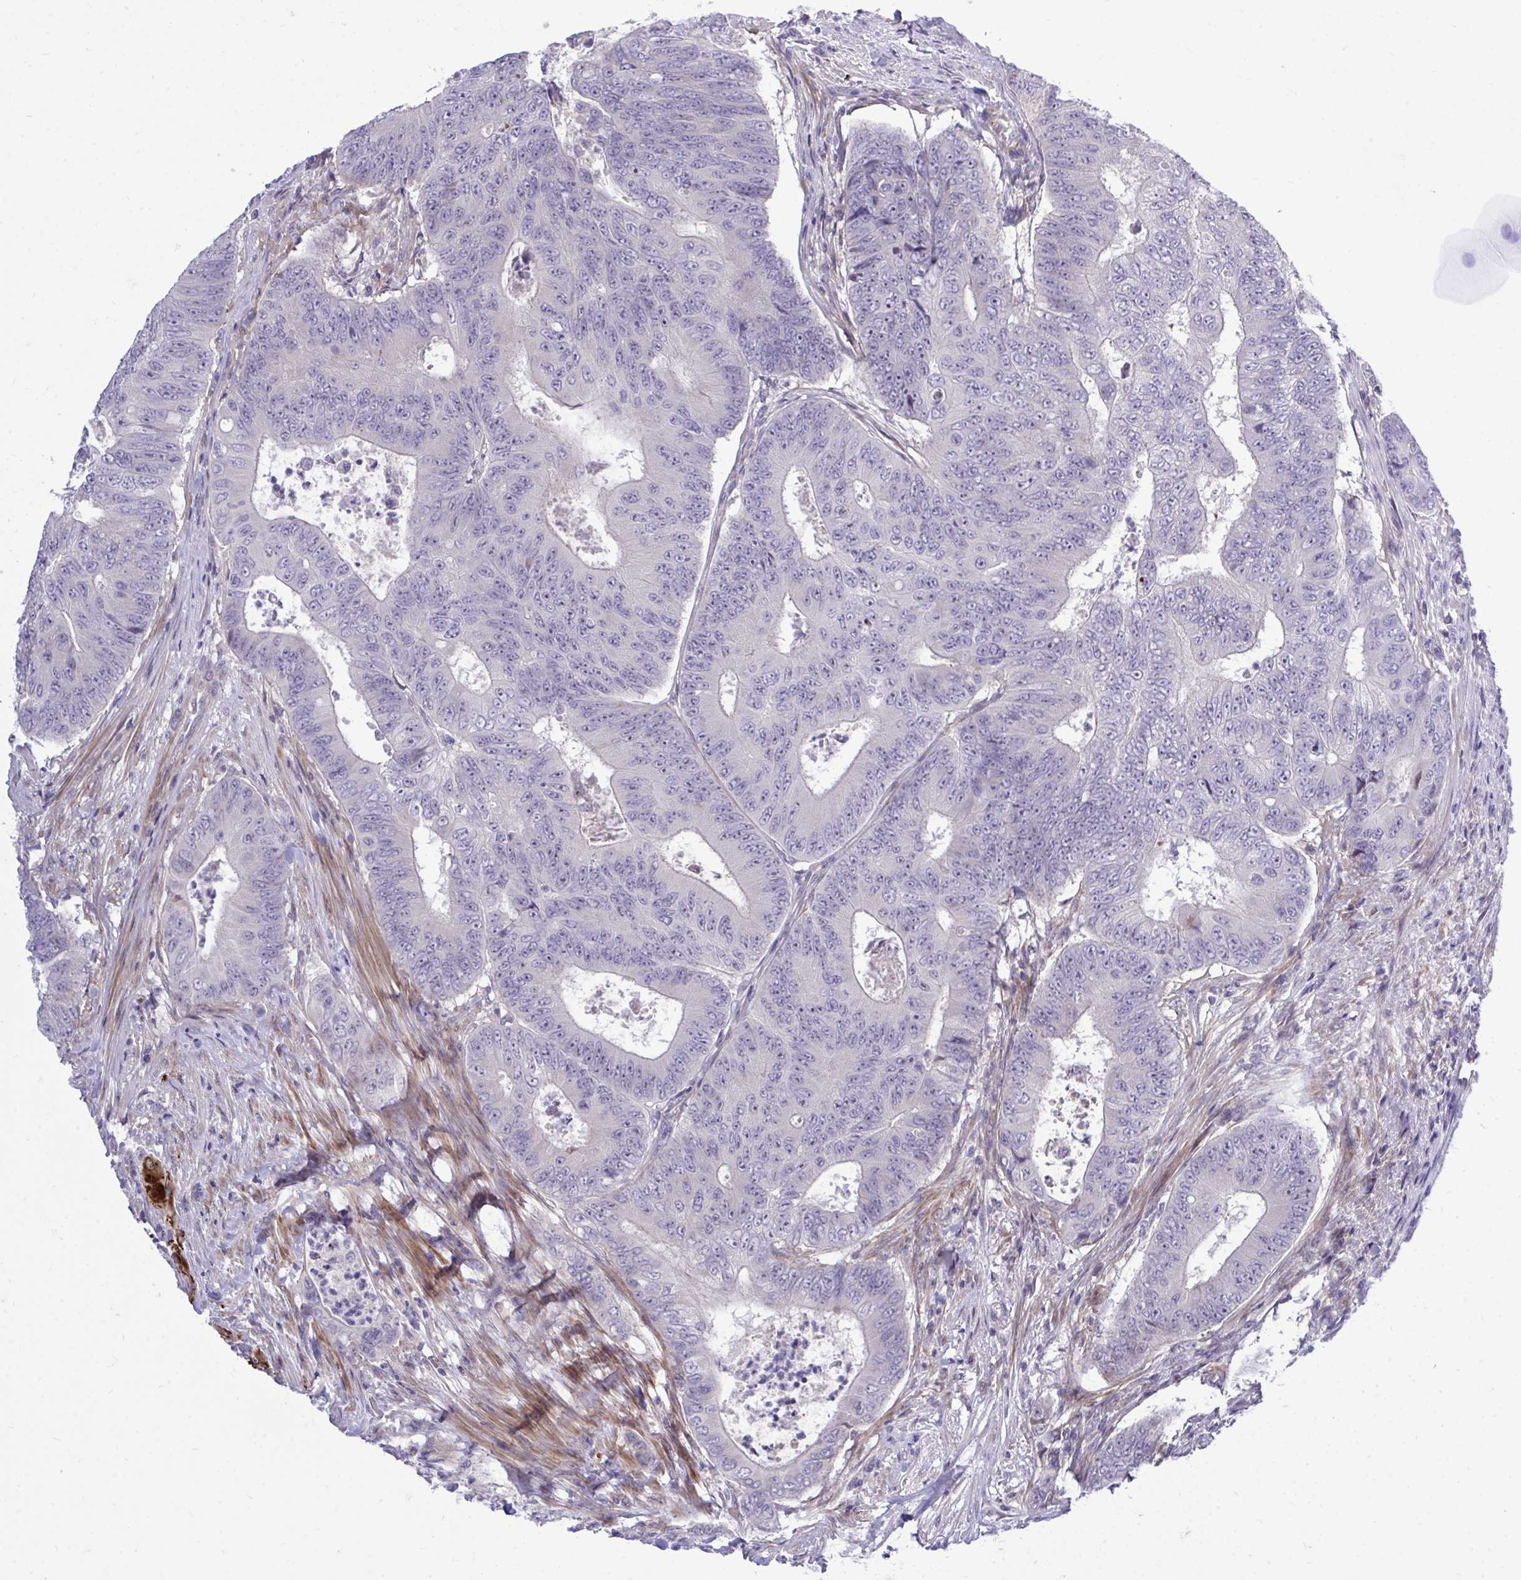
{"staining": {"intensity": "negative", "quantity": "none", "location": "none"}, "tissue": "colorectal cancer", "cell_type": "Tumor cells", "image_type": "cancer", "snomed": [{"axis": "morphology", "description": "Adenocarcinoma, NOS"}, {"axis": "topography", "description": "Colon"}], "caption": "Photomicrograph shows no significant protein staining in tumor cells of adenocarcinoma (colorectal). The staining was performed using DAB to visualize the protein expression in brown, while the nuclei were stained in blue with hematoxylin (Magnification: 20x).", "gene": "HMBOX1", "patient": {"sex": "female", "age": 48}}